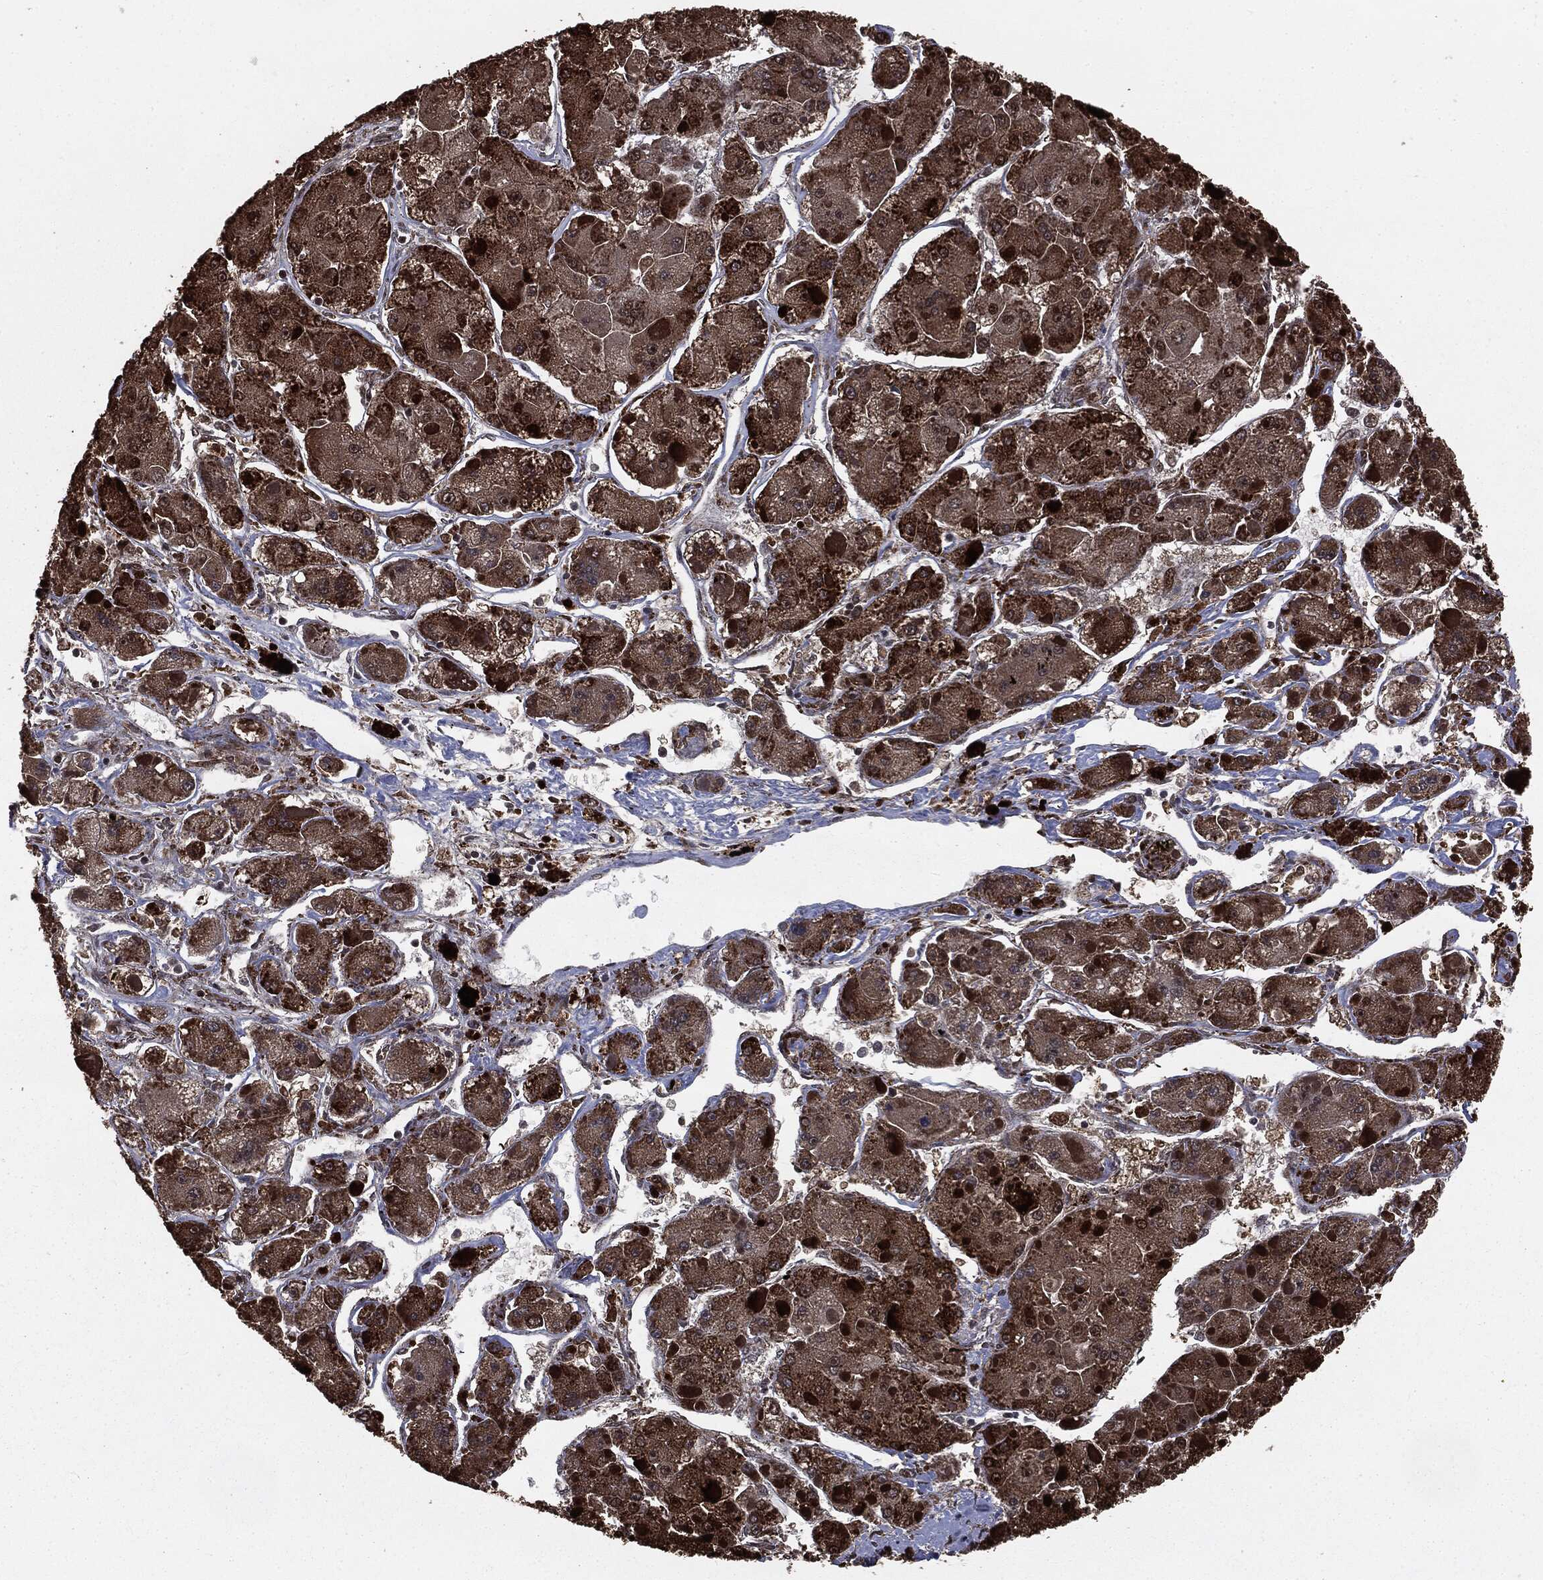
{"staining": {"intensity": "strong", "quantity": "25%-75%", "location": "cytoplasmic/membranous,nuclear"}, "tissue": "liver cancer", "cell_type": "Tumor cells", "image_type": "cancer", "snomed": [{"axis": "morphology", "description": "Carcinoma, Hepatocellular, NOS"}, {"axis": "topography", "description": "Liver"}], "caption": "An immunohistochemistry (IHC) image of tumor tissue is shown. Protein staining in brown labels strong cytoplasmic/membranous and nuclear positivity in liver hepatocellular carcinoma within tumor cells.", "gene": "DVL2", "patient": {"sex": "female", "age": 73}}